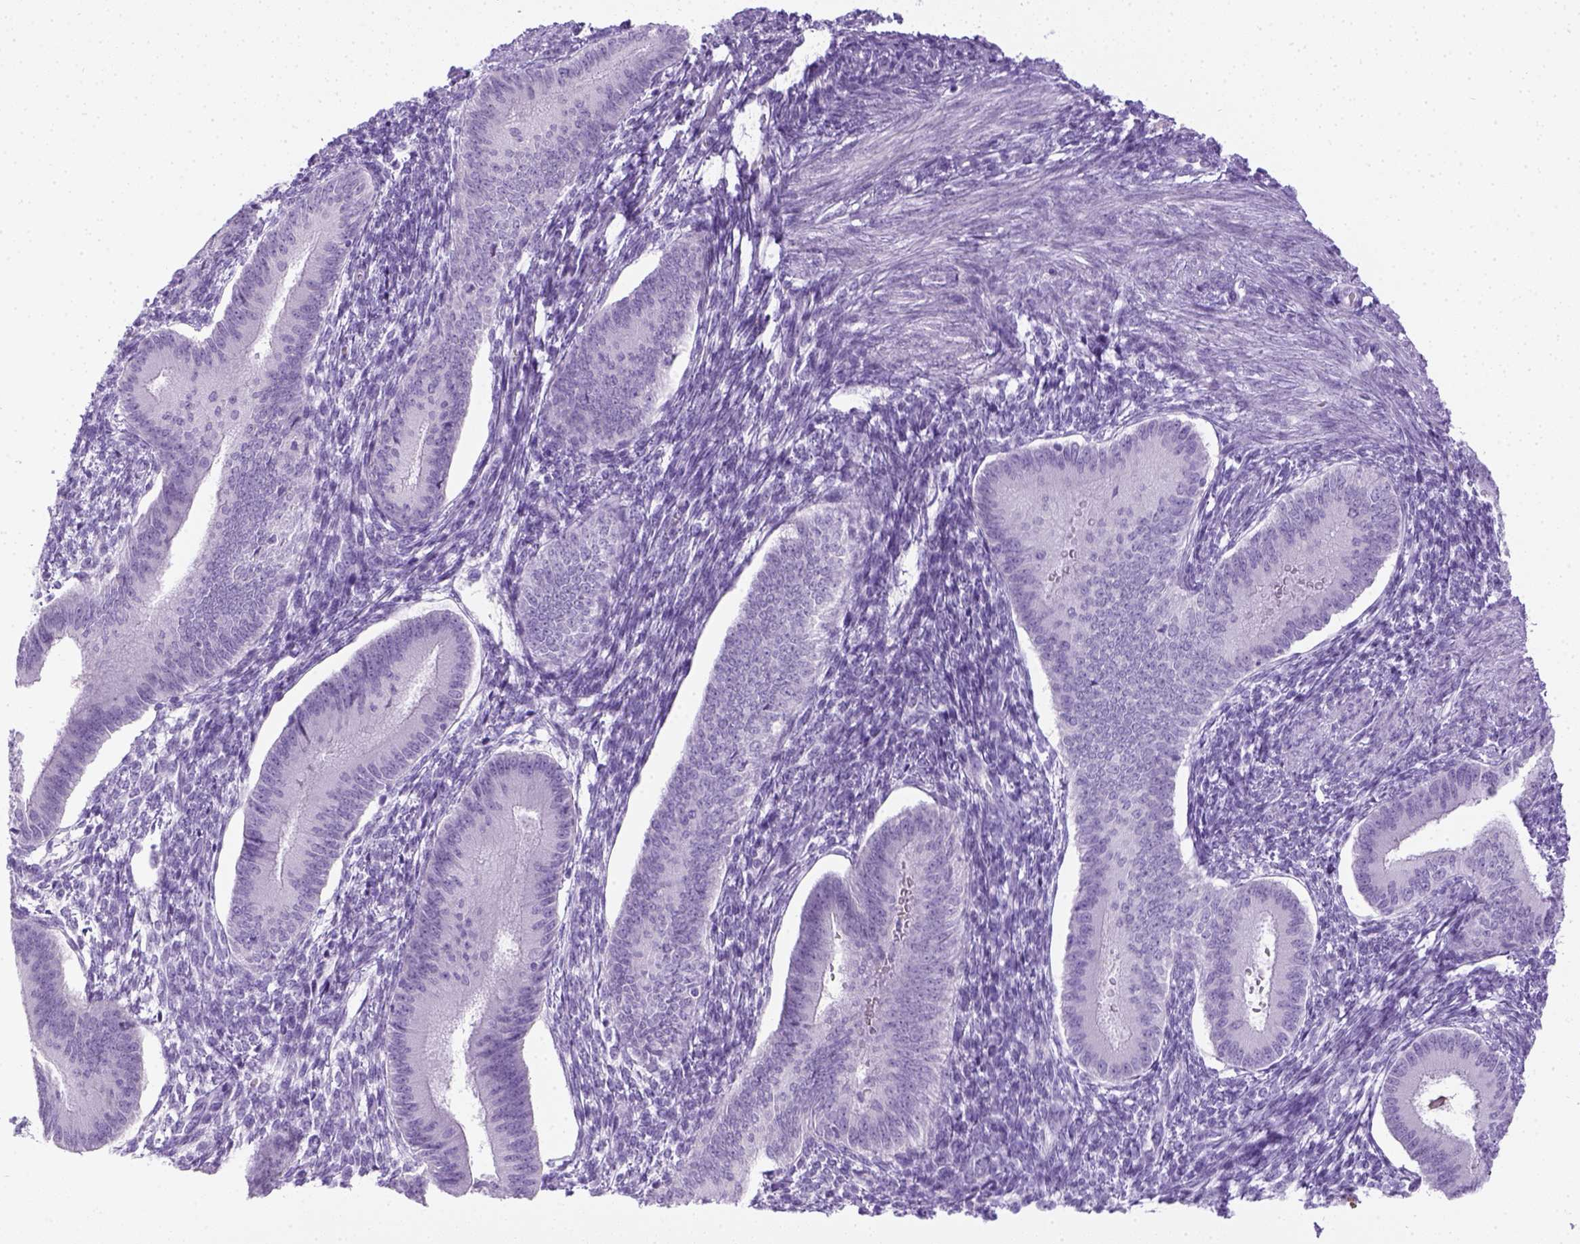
{"staining": {"intensity": "negative", "quantity": "none", "location": "none"}, "tissue": "endometrium", "cell_type": "Cells in endometrial stroma", "image_type": "normal", "snomed": [{"axis": "morphology", "description": "Normal tissue, NOS"}, {"axis": "topography", "description": "Endometrium"}], "caption": "A high-resolution micrograph shows IHC staining of unremarkable endometrium, which reveals no significant staining in cells in endometrial stroma. Brightfield microscopy of immunohistochemistry stained with DAB (brown) and hematoxylin (blue), captured at high magnification.", "gene": "LGSN", "patient": {"sex": "female", "age": 39}}